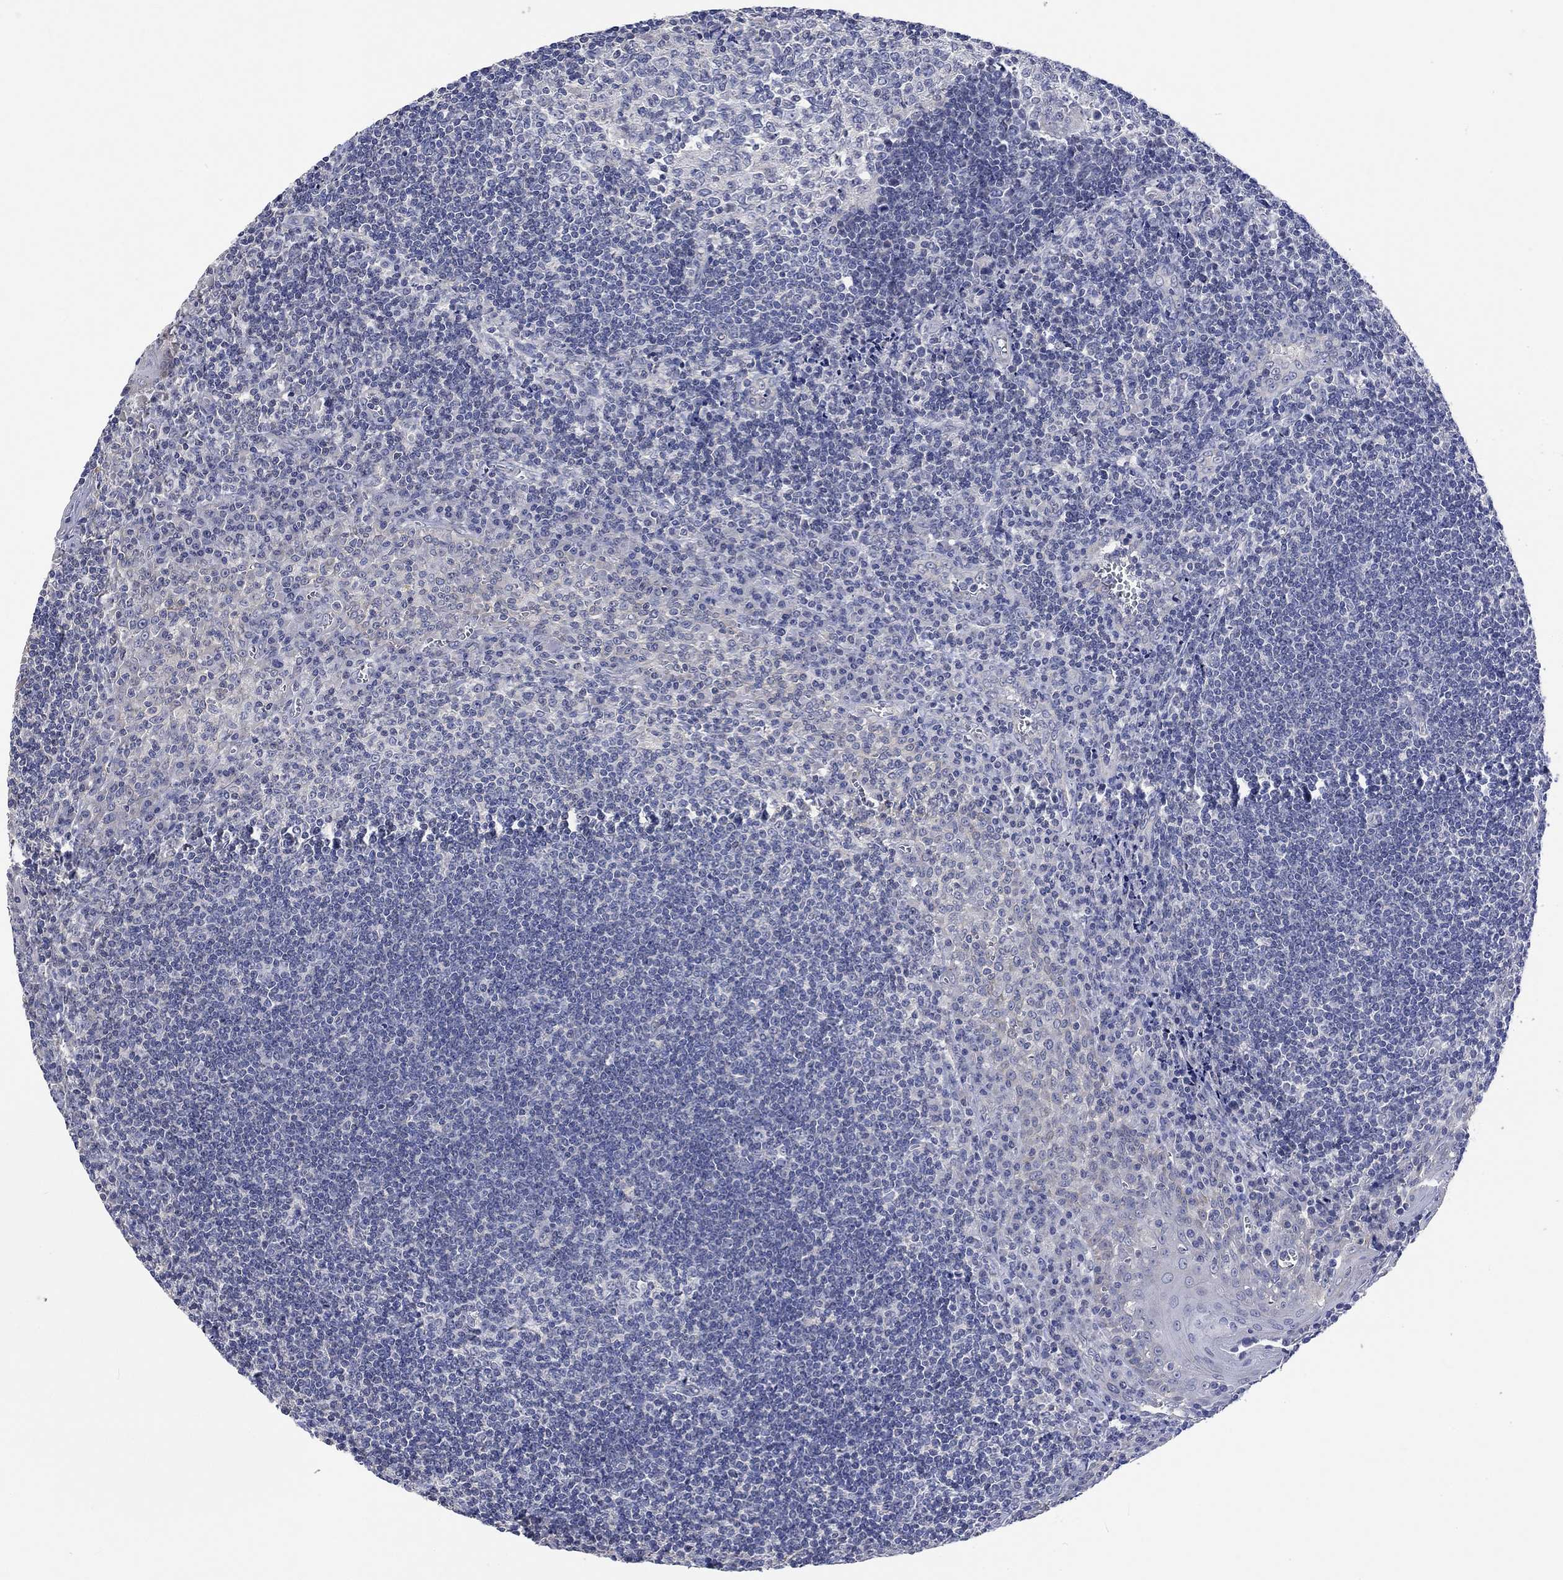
{"staining": {"intensity": "negative", "quantity": "none", "location": "none"}, "tissue": "tonsil", "cell_type": "Germinal center cells", "image_type": "normal", "snomed": [{"axis": "morphology", "description": "Normal tissue, NOS"}, {"axis": "topography", "description": "Tonsil"}], "caption": "A histopathology image of tonsil stained for a protein exhibits no brown staining in germinal center cells. Nuclei are stained in blue.", "gene": "AGRP", "patient": {"sex": "male", "age": 33}}